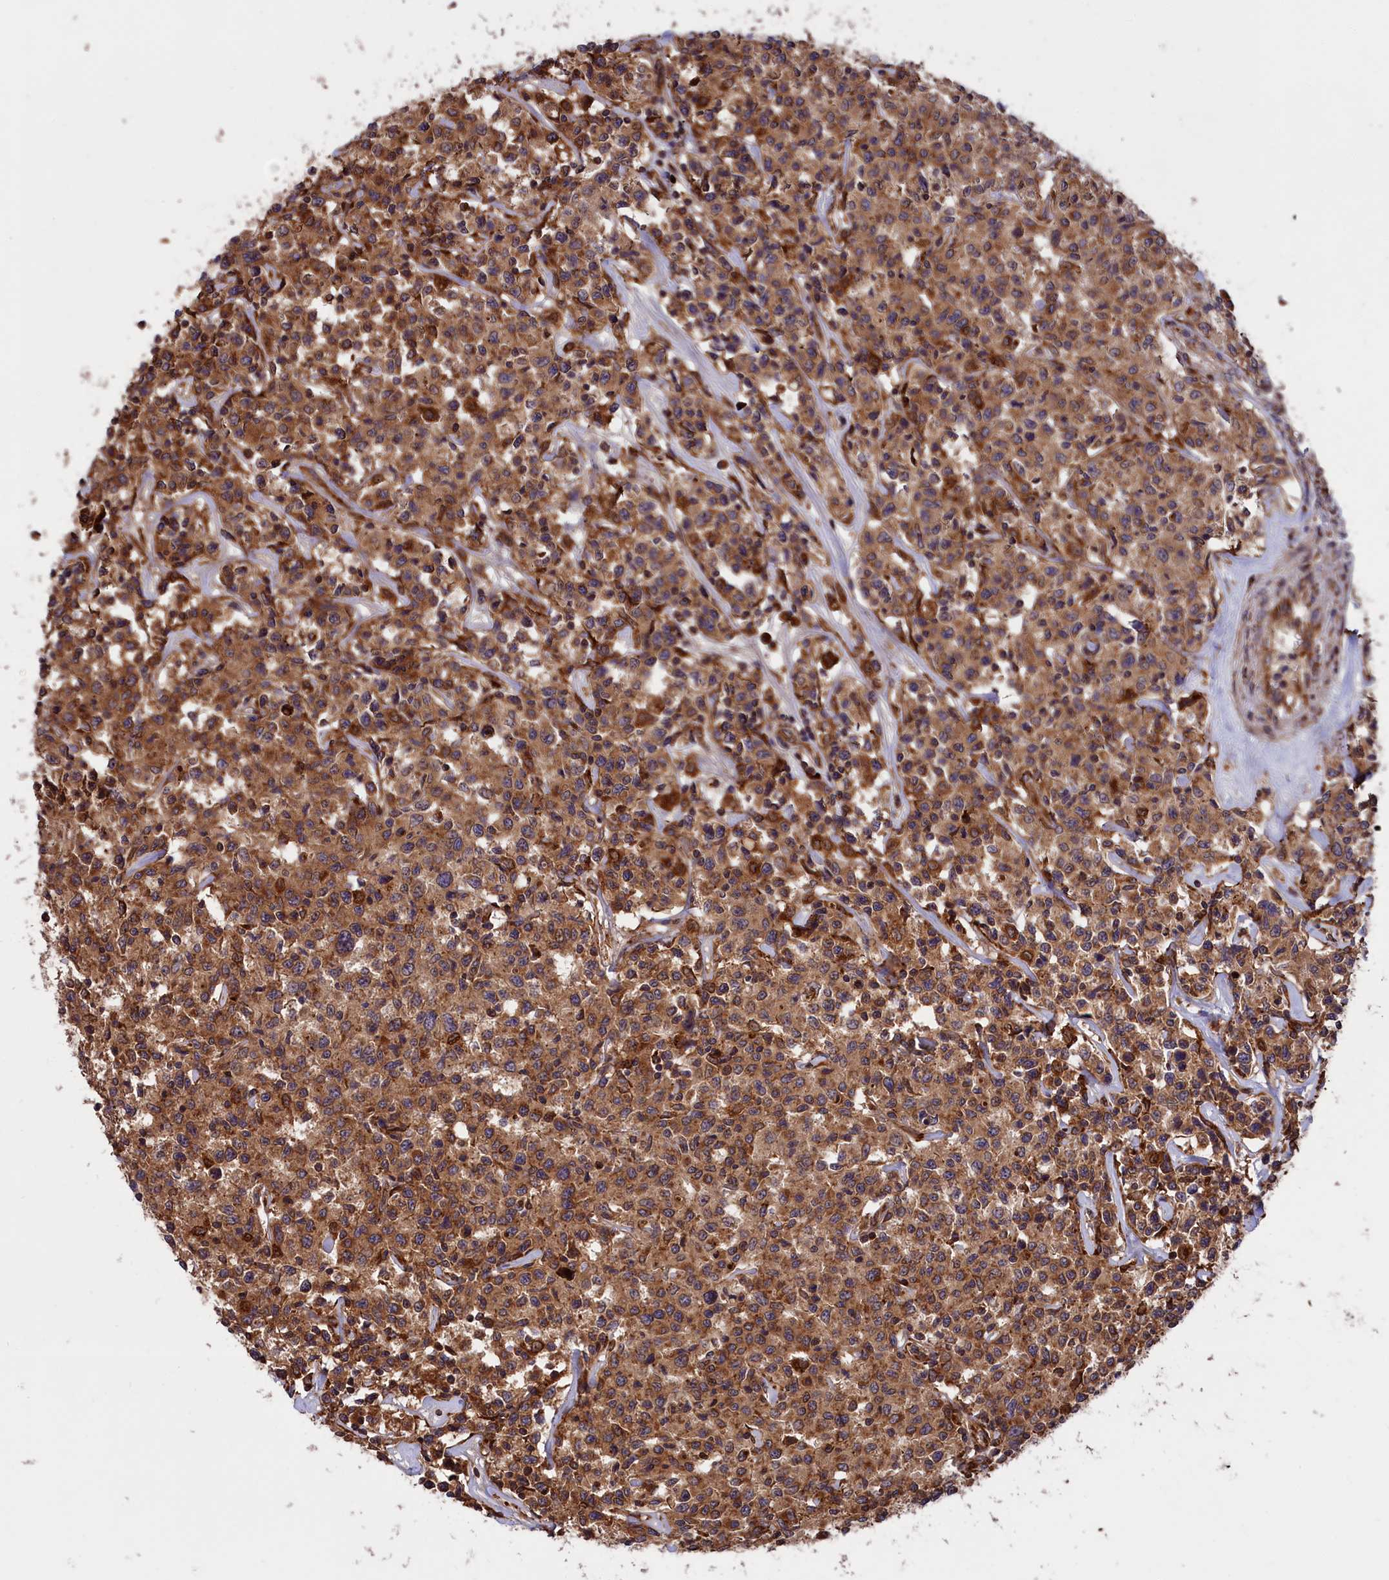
{"staining": {"intensity": "moderate", "quantity": ">75%", "location": "cytoplasmic/membranous"}, "tissue": "lymphoma", "cell_type": "Tumor cells", "image_type": "cancer", "snomed": [{"axis": "morphology", "description": "Malignant lymphoma, non-Hodgkin's type, Low grade"}, {"axis": "topography", "description": "Small intestine"}], "caption": "IHC micrograph of neoplastic tissue: human malignant lymphoma, non-Hodgkin's type (low-grade) stained using IHC shows medium levels of moderate protein expression localized specifically in the cytoplasmic/membranous of tumor cells, appearing as a cytoplasmic/membranous brown color.", "gene": "PLA2G4C", "patient": {"sex": "female", "age": 59}}